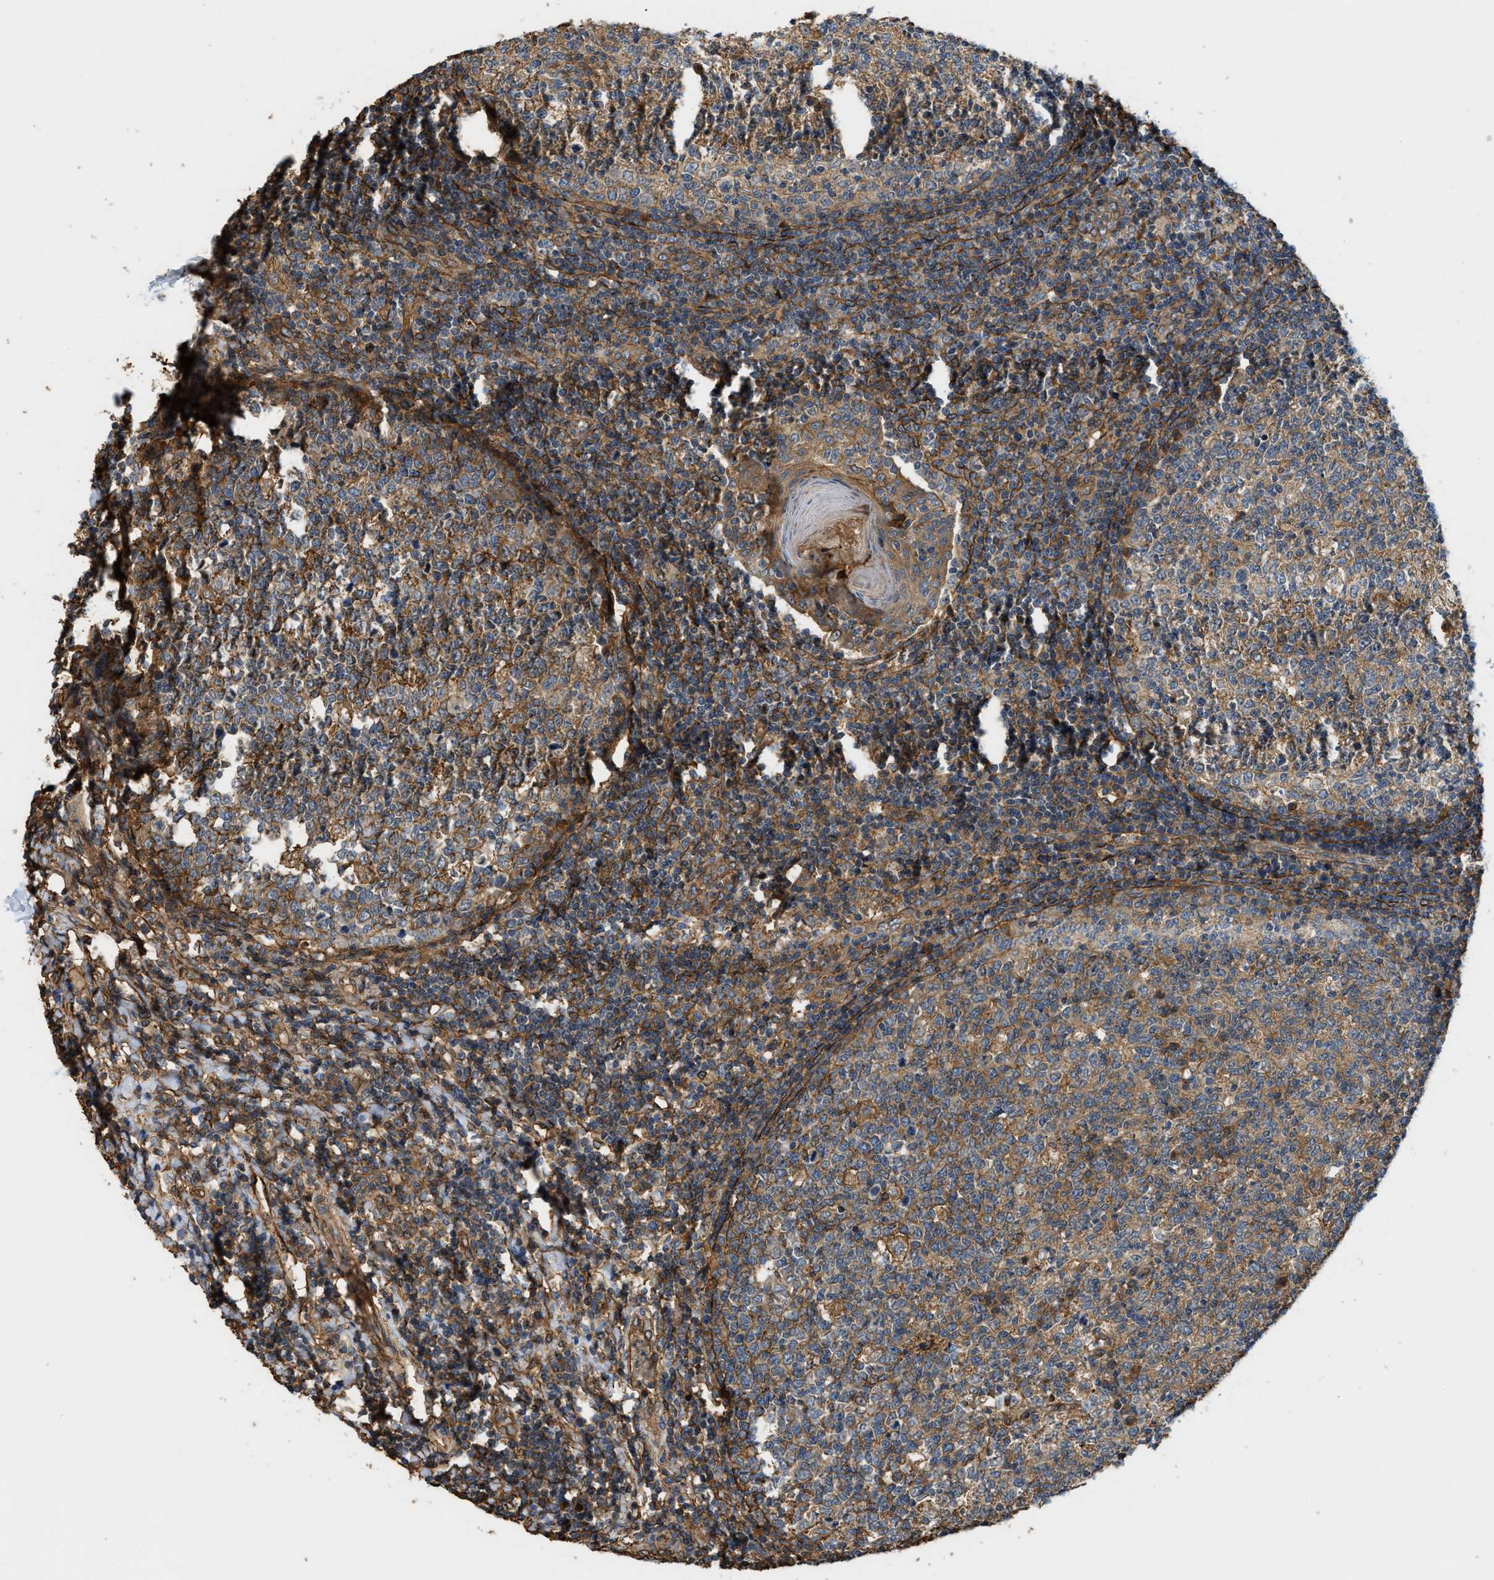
{"staining": {"intensity": "moderate", "quantity": "25%-75%", "location": "cytoplasmic/membranous"}, "tissue": "tonsil", "cell_type": "Germinal center cells", "image_type": "normal", "snomed": [{"axis": "morphology", "description": "Normal tissue, NOS"}, {"axis": "topography", "description": "Tonsil"}], "caption": "This image displays IHC staining of normal human tonsil, with medium moderate cytoplasmic/membranous positivity in about 25%-75% of germinal center cells.", "gene": "DDHD2", "patient": {"sex": "female", "age": 19}}